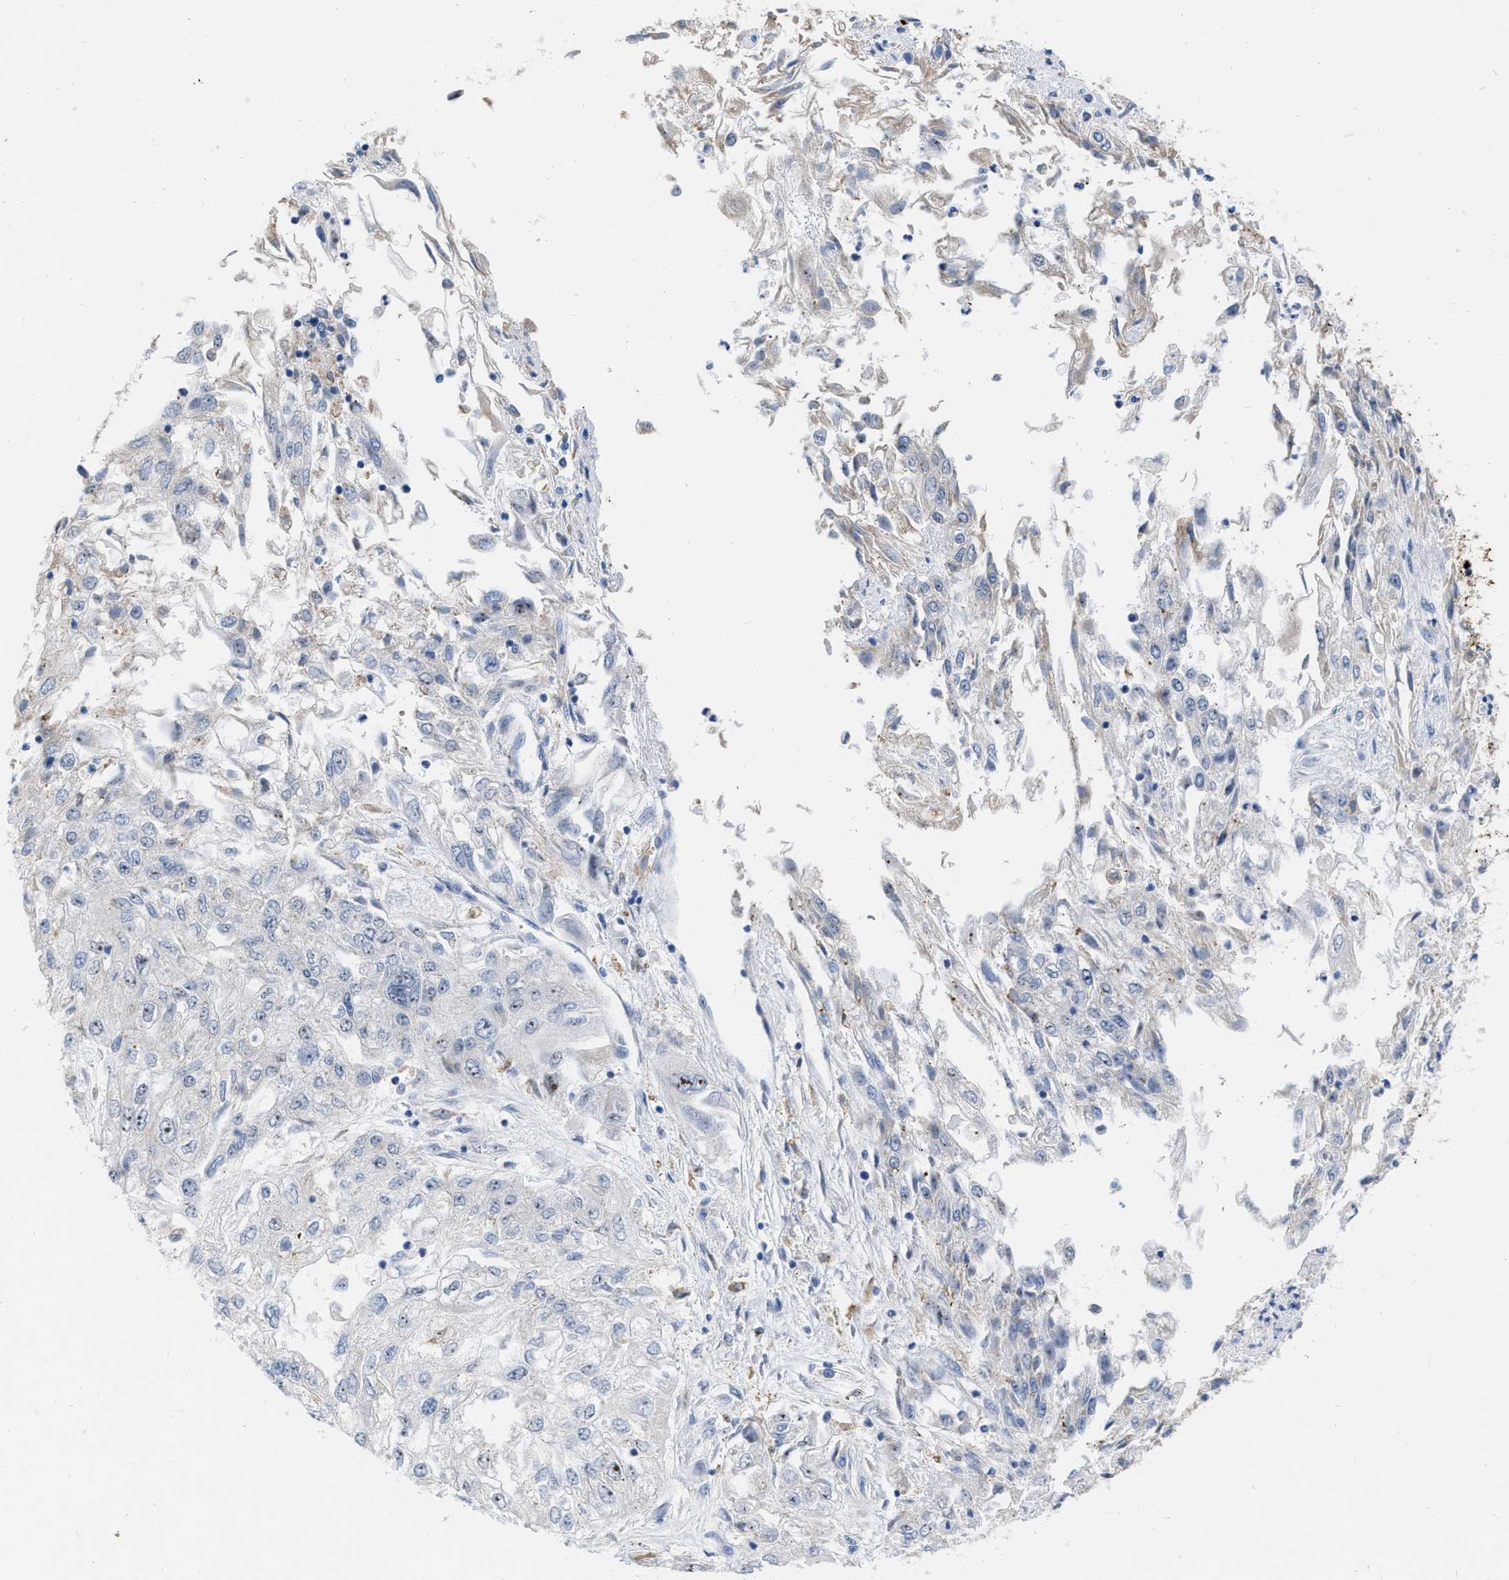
{"staining": {"intensity": "moderate", "quantity": "<25%", "location": "nuclear"}, "tissue": "endometrial cancer", "cell_type": "Tumor cells", "image_type": "cancer", "snomed": [{"axis": "morphology", "description": "Adenocarcinoma, NOS"}, {"axis": "topography", "description": "Endometrium"}], "caption": "Immunohistochemical staining of adenocarcinoma (endometrial) displays low levels of moderate nuclear staining in approximately <25% of tumor cells.", "gene": "ELAC2", "patient": {"sex": "female", "age": 49}}